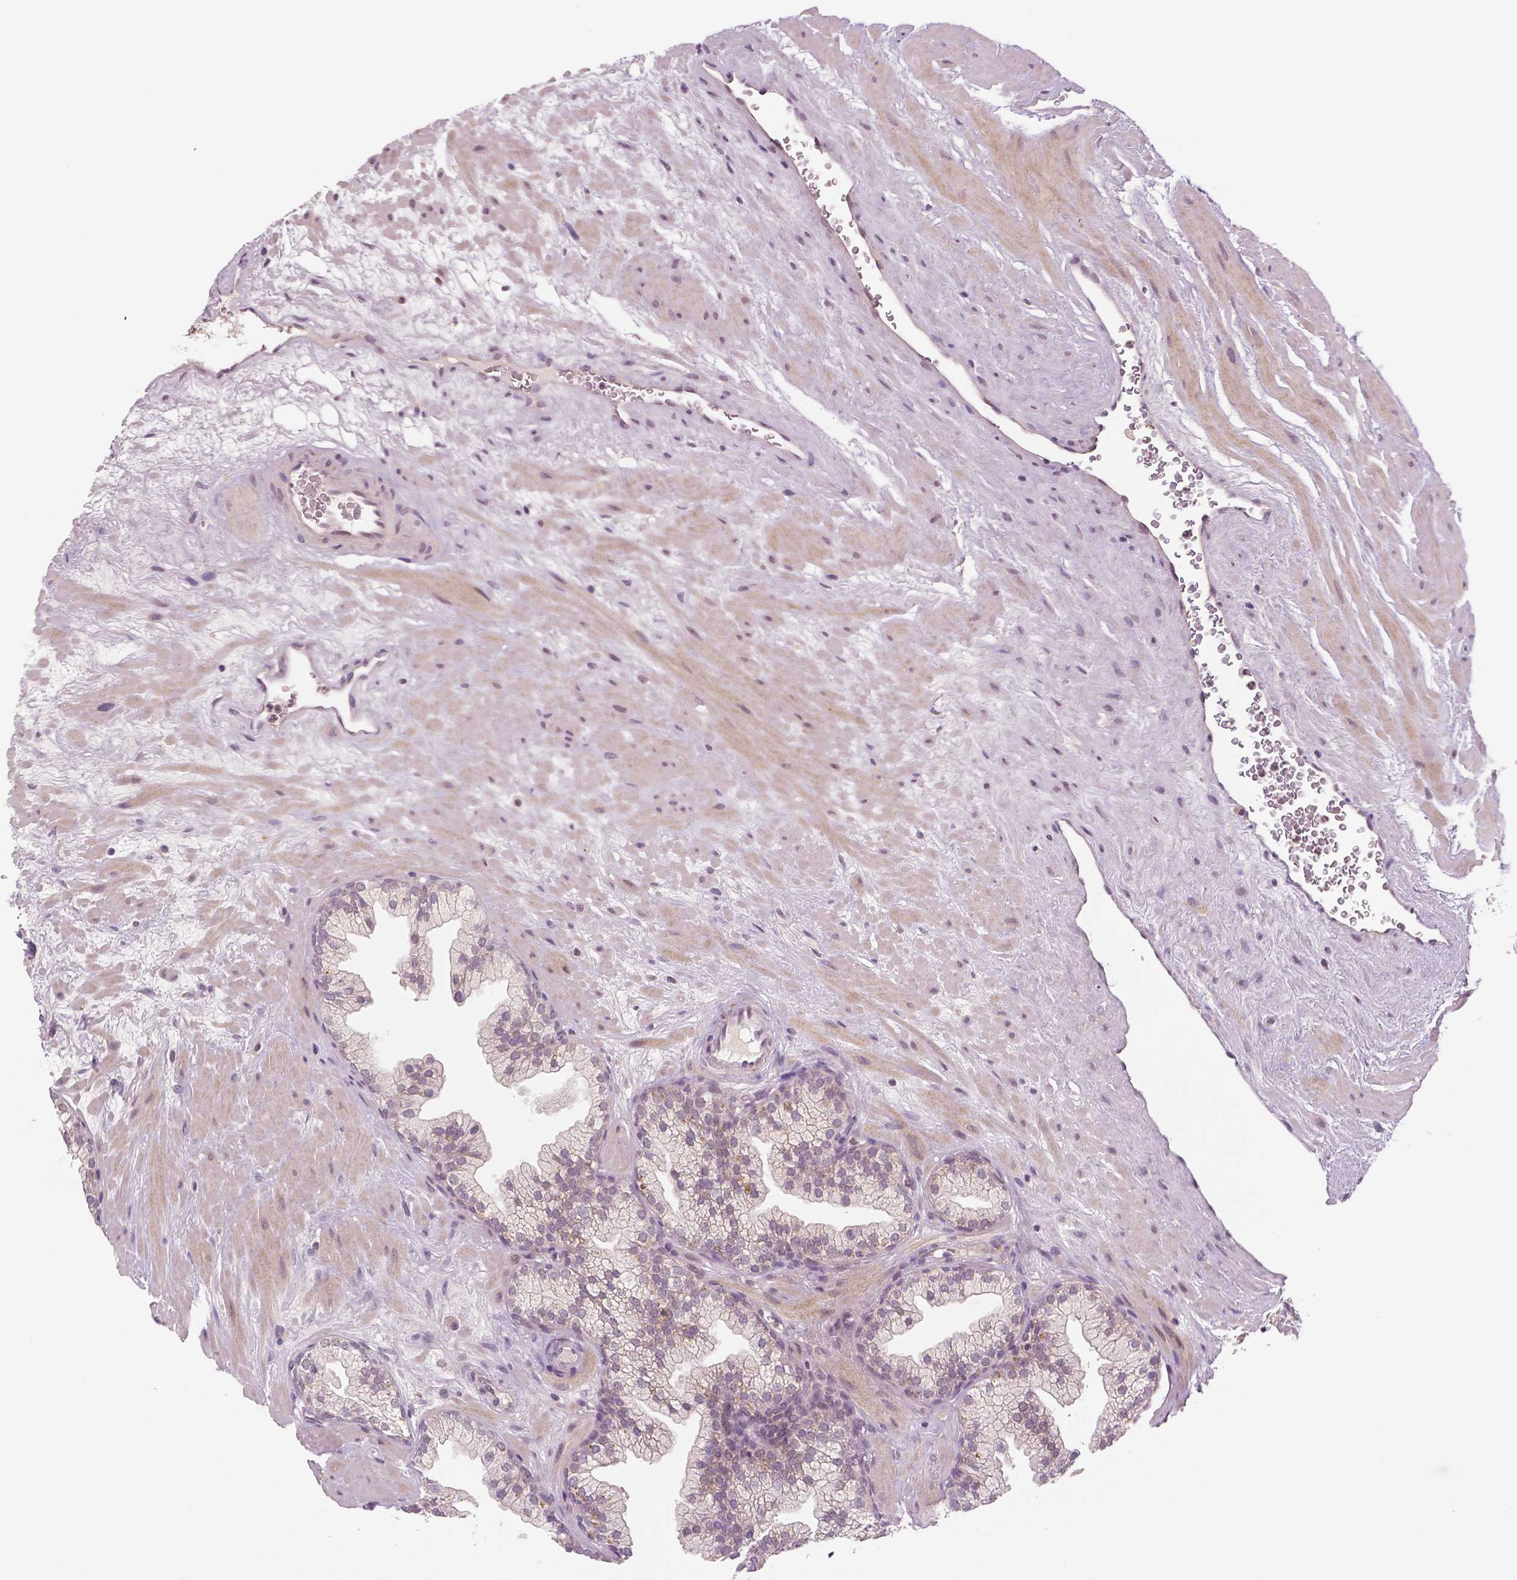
{"staining": {"intensity": "moderate", "quantity": "<25%", "location": "cytoplasmic/membranous"}, "tissue": "prostate", "cell_type": "Glandular cells", "image_type": "normal", "snomed": [{"axis": "morphology", "description": "Normal tissue, NOS"}, {"axis": "topography", "description": "Prostate"}, {"axis": "topography", "description": "Peripheral nerve tissue"}], "caption": "IHC of benign prostate demonstrates low levels of moderate cytoplasmic/membranous staining in about <25% of glandular cells.", "gene": "MKI67", "patient": {"sex": "male", "age": 61}}